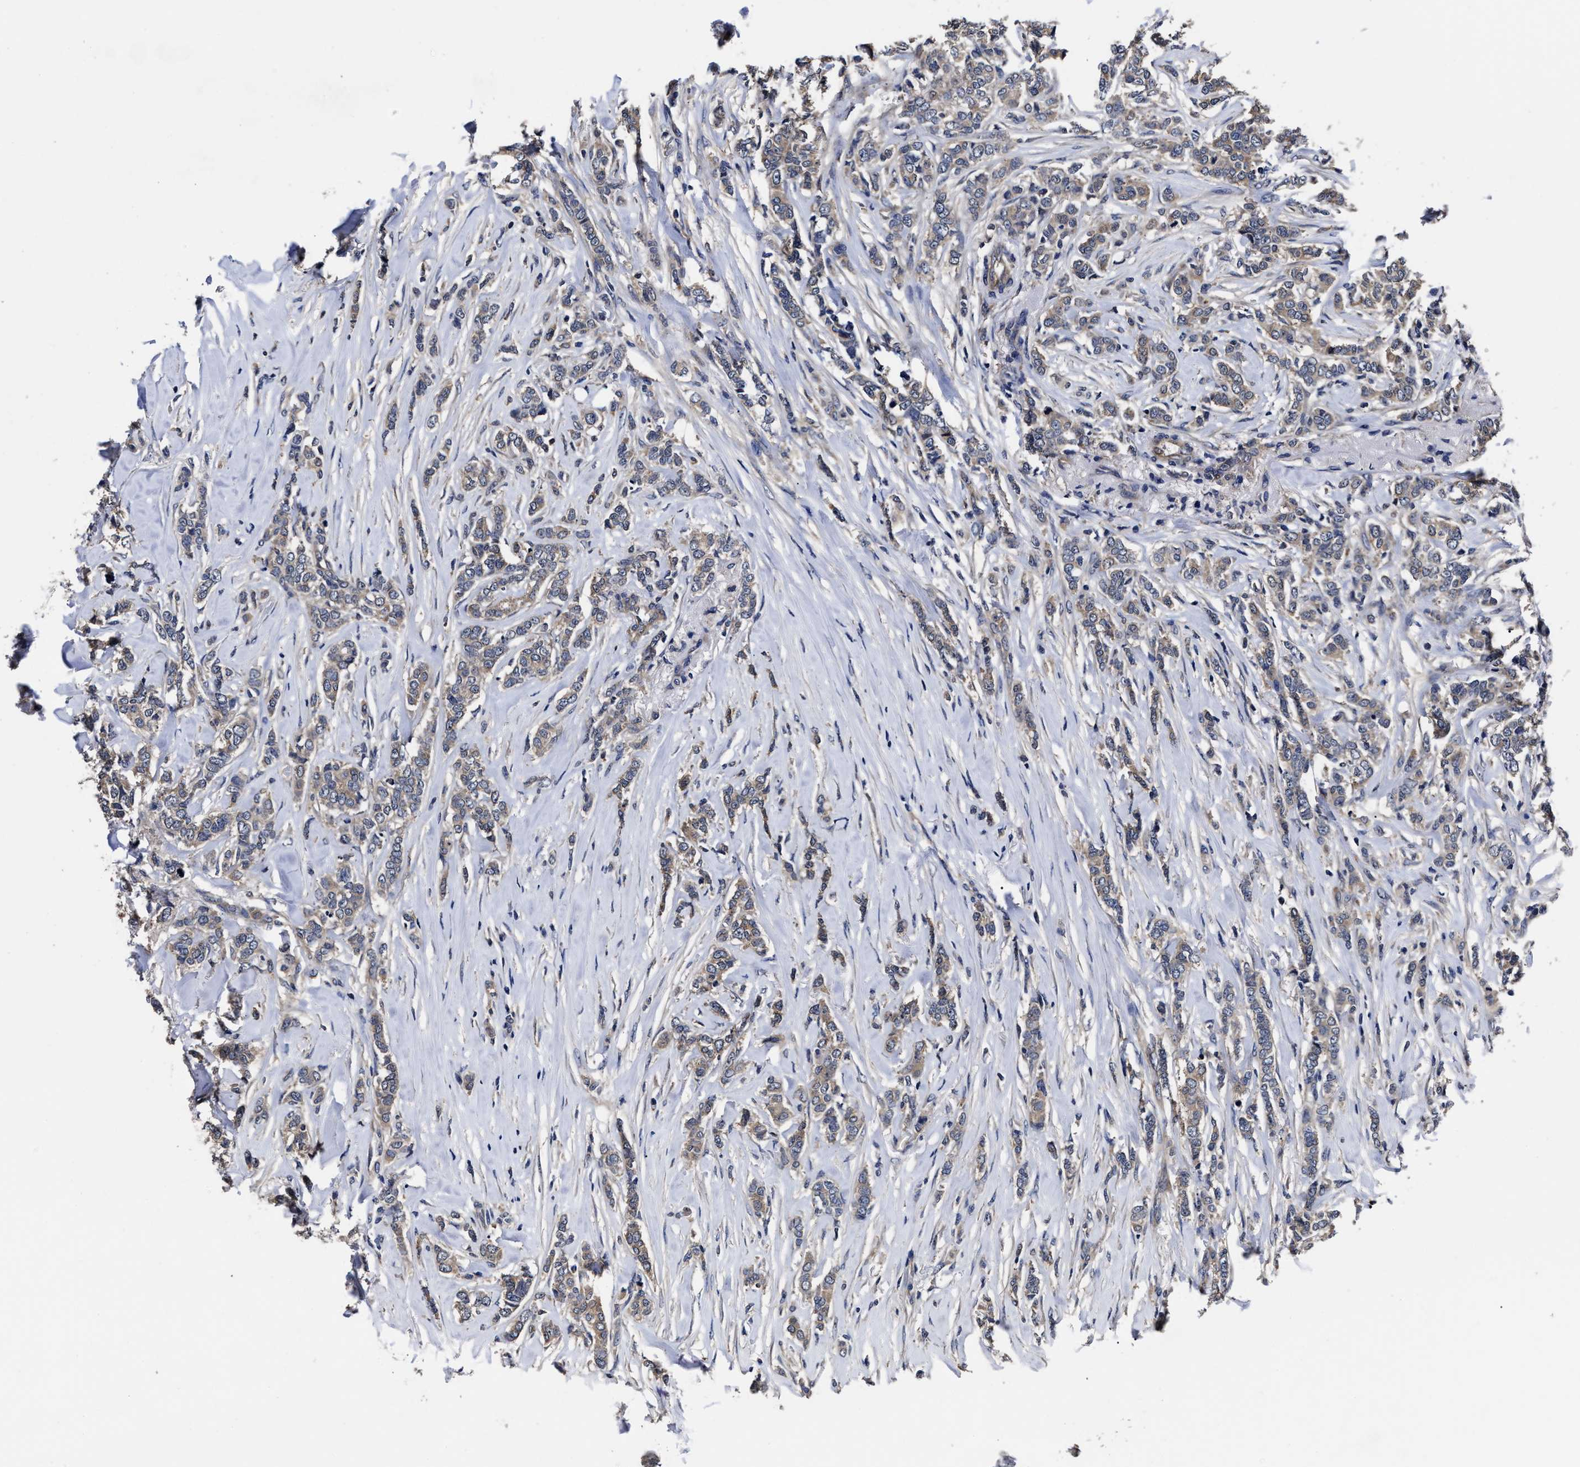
{"staining": {"intensity": "weak", "quantity": ">75%", "location": "cytoplasmic/membranous"}, "tissue": "breast cancer", "cell_type": "Tumor cells", "image_type": "cancer", "snomed": [{"axis": "morphology", "description": "Lobular carcinoma"}, {"axis": "topography", "description": "Skin"}, {"axis": "topography", "description": "Breast"}], "caption": "Weak cytoplasmic/membranous positivity for a protein is present in approximately >75% of tumor cells of breast cancer (lobular carcinoma) using immunohistochemistry (IHC).", "gene": "SOCS5", "patient": {"sex": "female", "age": 46}}